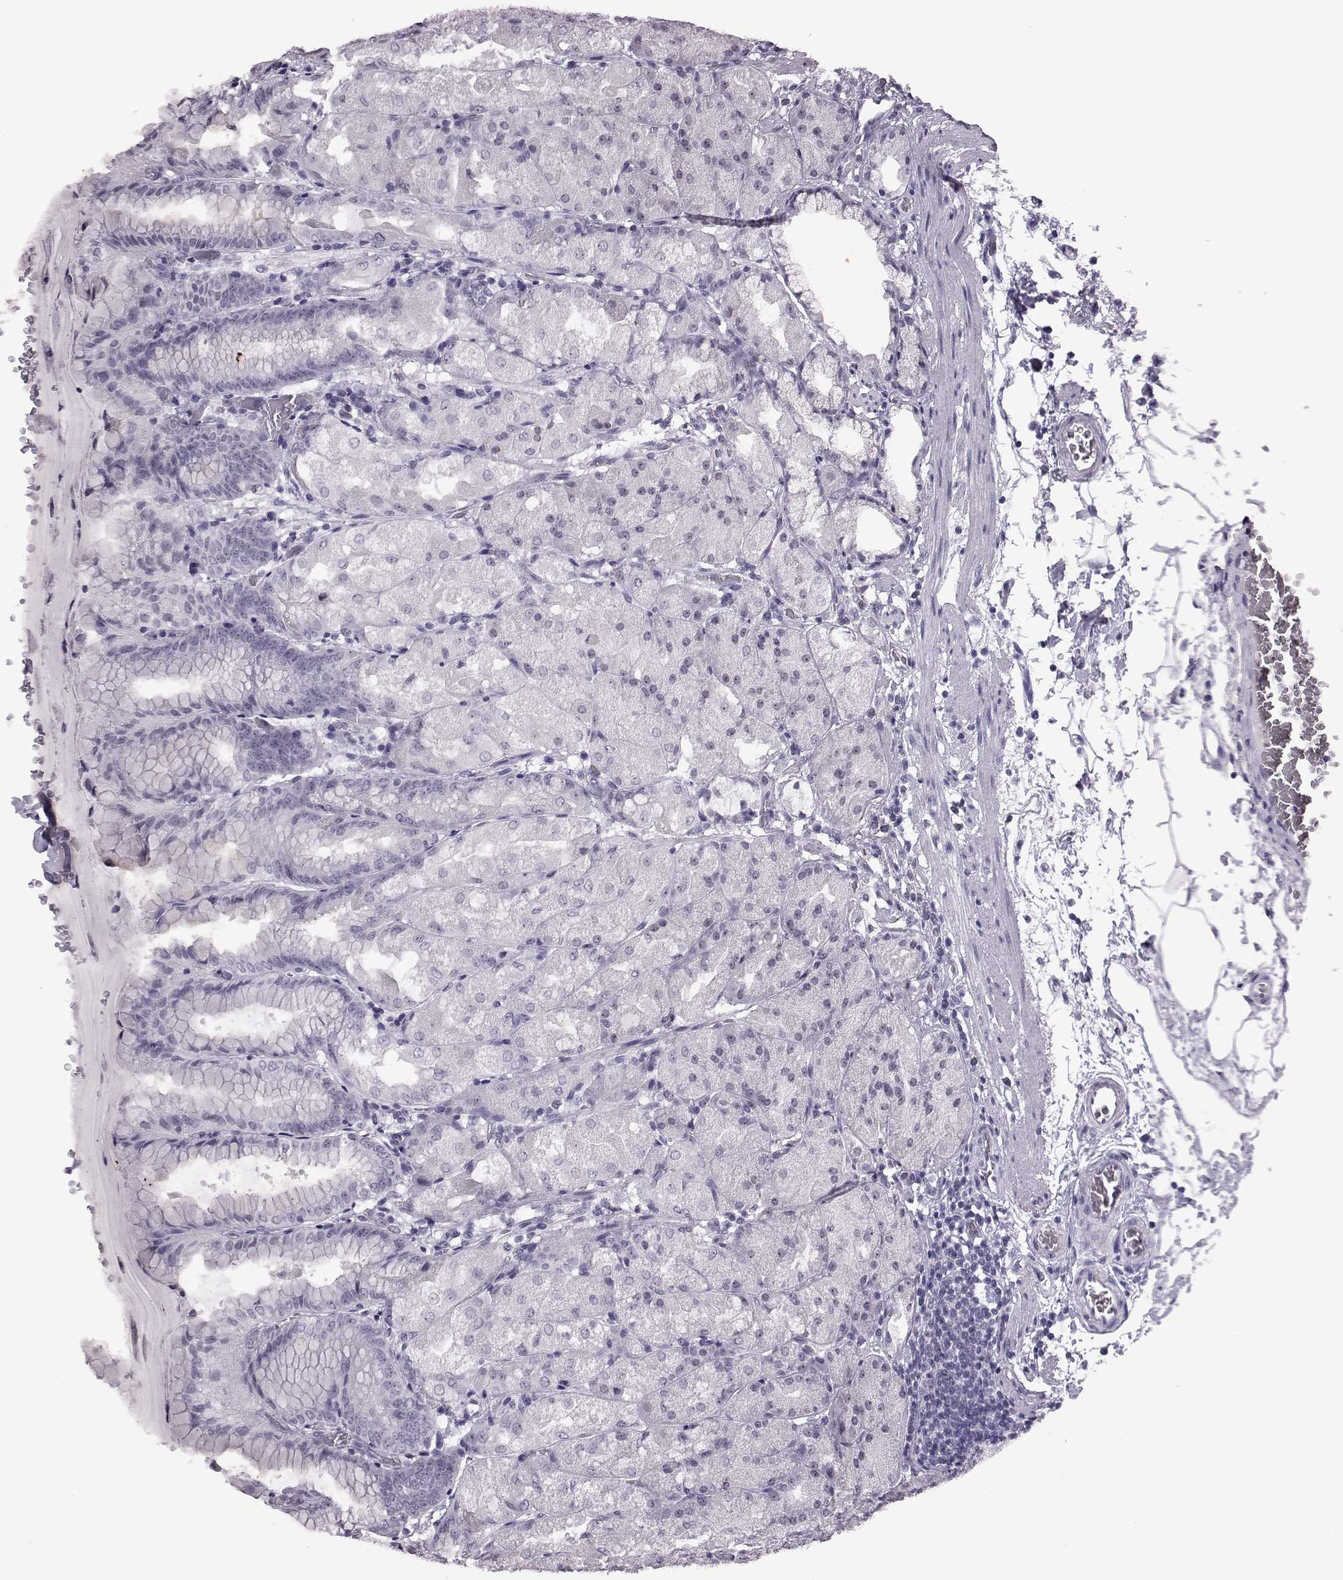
{"staining": {"intensity": "negative", "quantity": "none", "location": "none"}, "tissue": "stomach", "cell_type": "Glandular cells", "image_type": "normal", "snomed": [{"axis": "morphology", "description": "Normal tissue, NOS"}, {"axis": "topography", "description": "Stomach, upper"}, {"axis": "topography", "description": "Stomach"}, {"axis": "topography", "description": "Stomach, lower"}], "caption": "Immunohistochemistry (IHC) of unremarkable human stomach shows no expression in glandular cells.", "gene": "ADGRG2", "patient": {"sex": "male", "age": 62}}